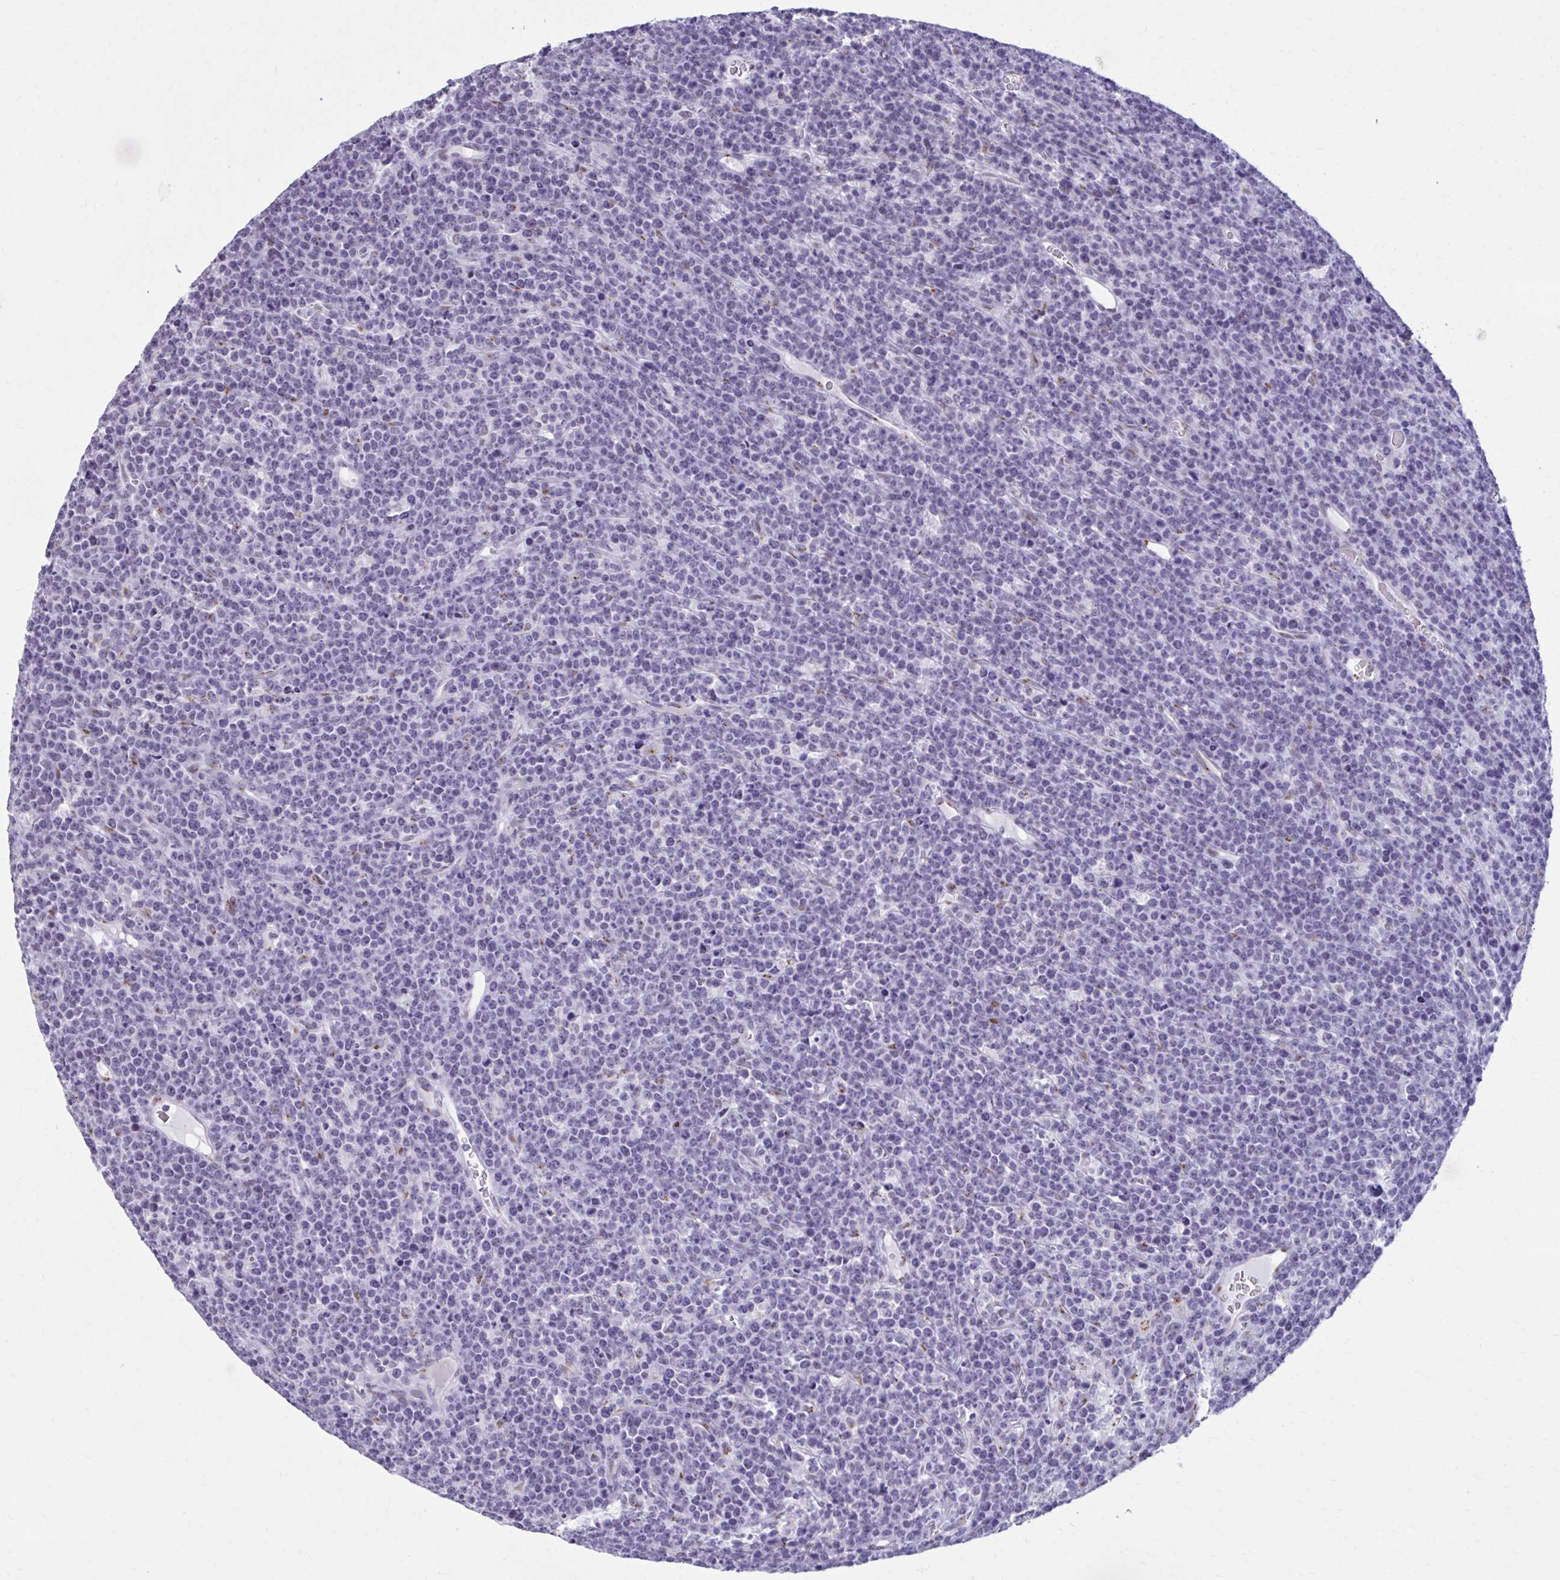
{"staining": {"intensity": "negative", "quantity": "none", "location": "none"}, "tissue": "lymphoma", "cell_type": "Tumor cells", "image_type": "cancer", "snomed": [{"axis": "morphology", "description": "Malignant lymphoma, non-Hodgkin's type, High grade"}, {"axis": "topography", "description": "Ovary"}], "caption": "Micrograph shows no protein positivity in tumor cells of lymphoma tissue.", "gene": "ZNF682", "patient": {"sex": "female", "age": 56}}